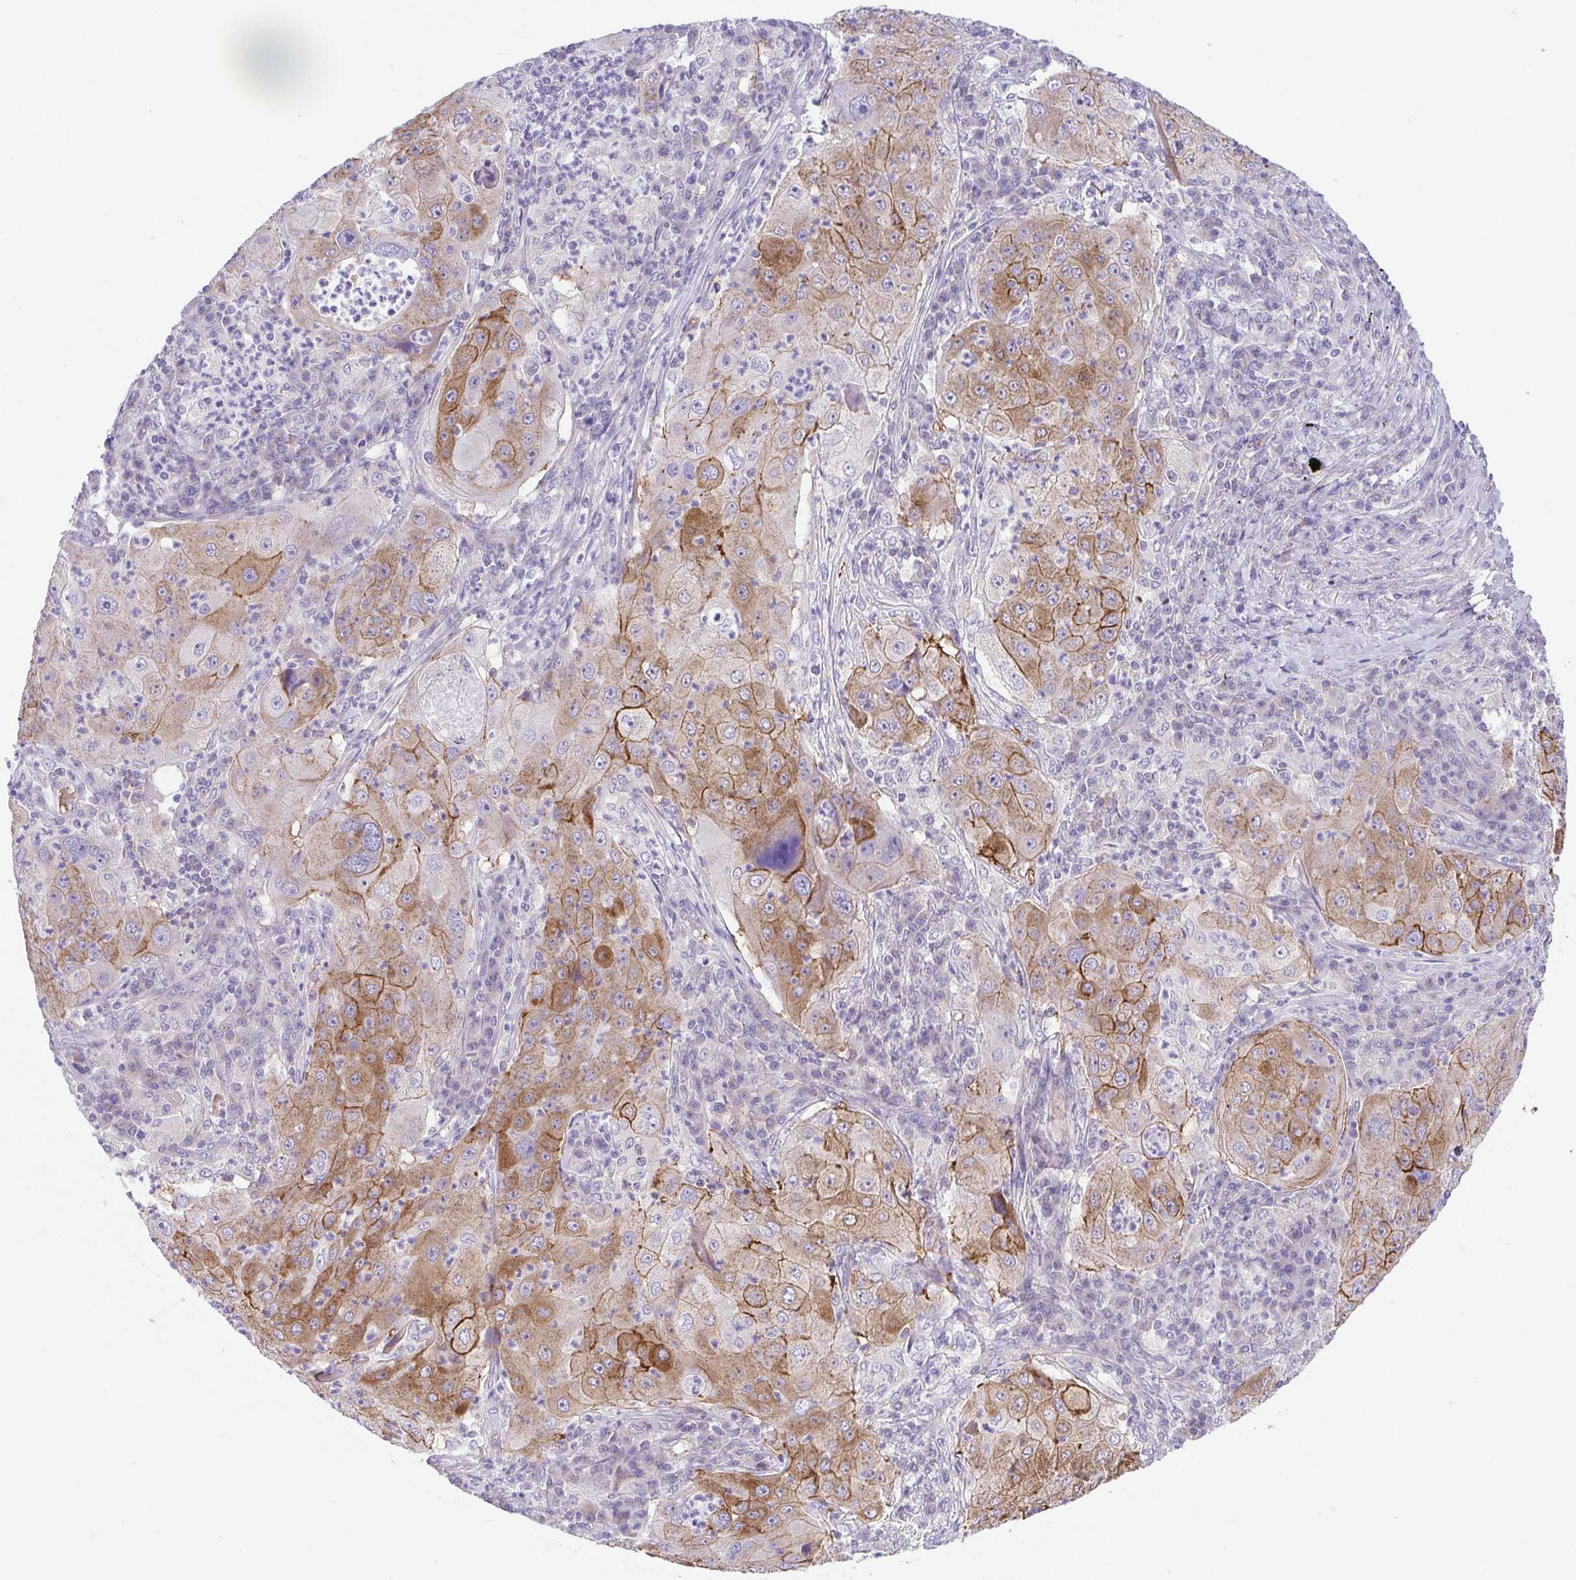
{"staining": {"intensity": "moderate", "quantity": ">75%", "location": "cytoplasmic/membranous"}, "tissue": "lung cancer", "cell_type": "Tumor cells", "image_type": "cancer", "snomed": [{"axis": "morphology", "description": "Squamous cell carcinoma, NOS"}, {"axis": "topography", "description": "Lung"}], "caption": "An immunohistochemistry (IHC) image of neoplastic tissue is shown. Protein staining in brown shows moderate cytoplasmic/membranous positivity in lung cancer (squamous cell carcinoma) within tumor cells.", "gene": "SLC13A1", "patient": {"sex": "female", "age": 59}}